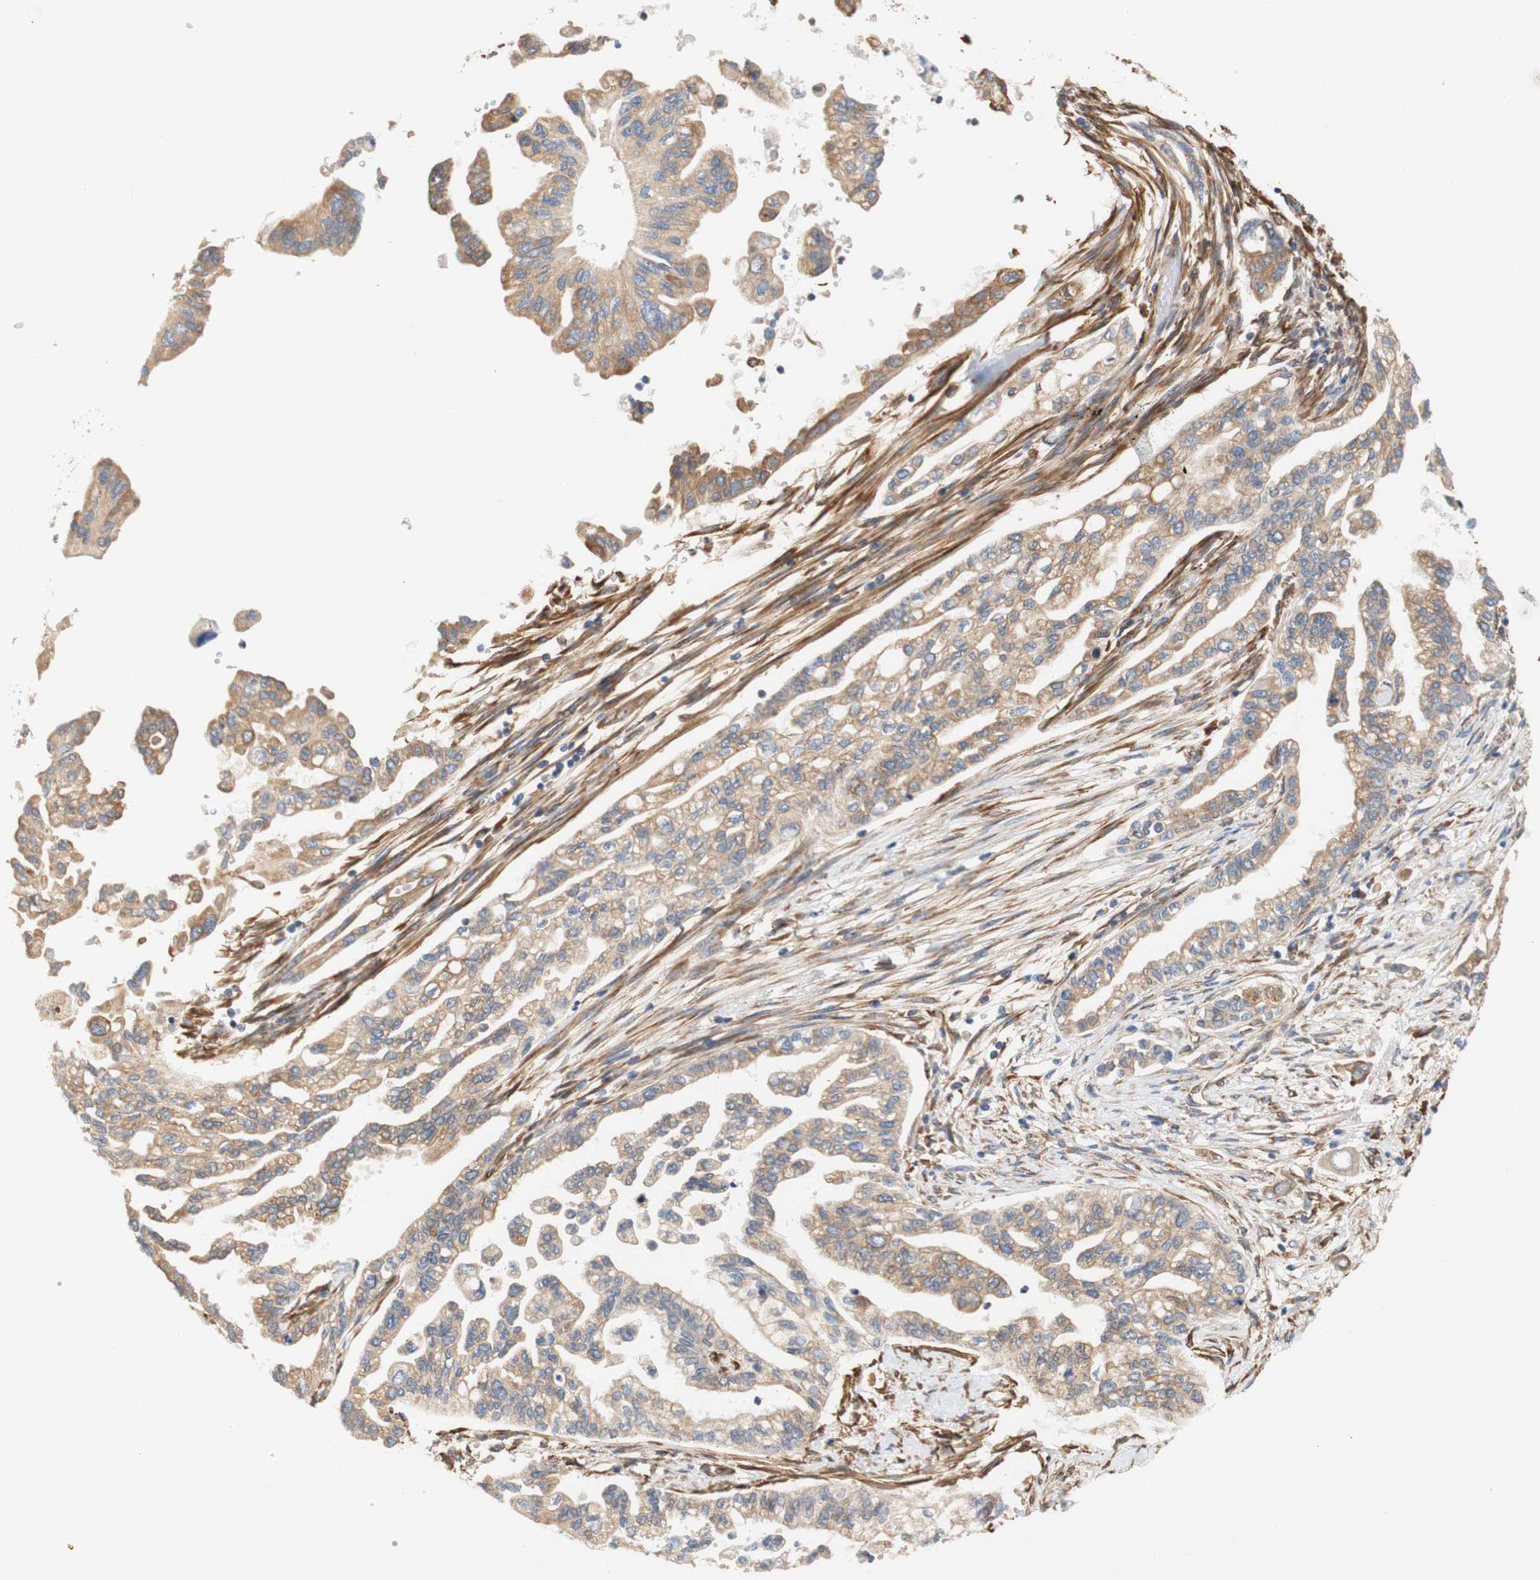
{"staining": {"intensity": "weak", "quantity": ">75%", "location": "cytoplasmic/membranous"}, "tissue": "pancreatic cancer", "cell_type": "Tumor cells", "image_type": "cancer", "snomed": [{"axis": "morphology", "description": "Normal tissue, NOS"}, {"axis": "topography", "description": "Pancreas"}], "caption": "This is a photomicrograph of IHC staining of pancreatic cancer, which shows weak expression in the cytoplasmic/membranous of tumor cells.", "gene": "EIF2AK4", "patient": {"sex": "male", "age": 42}}